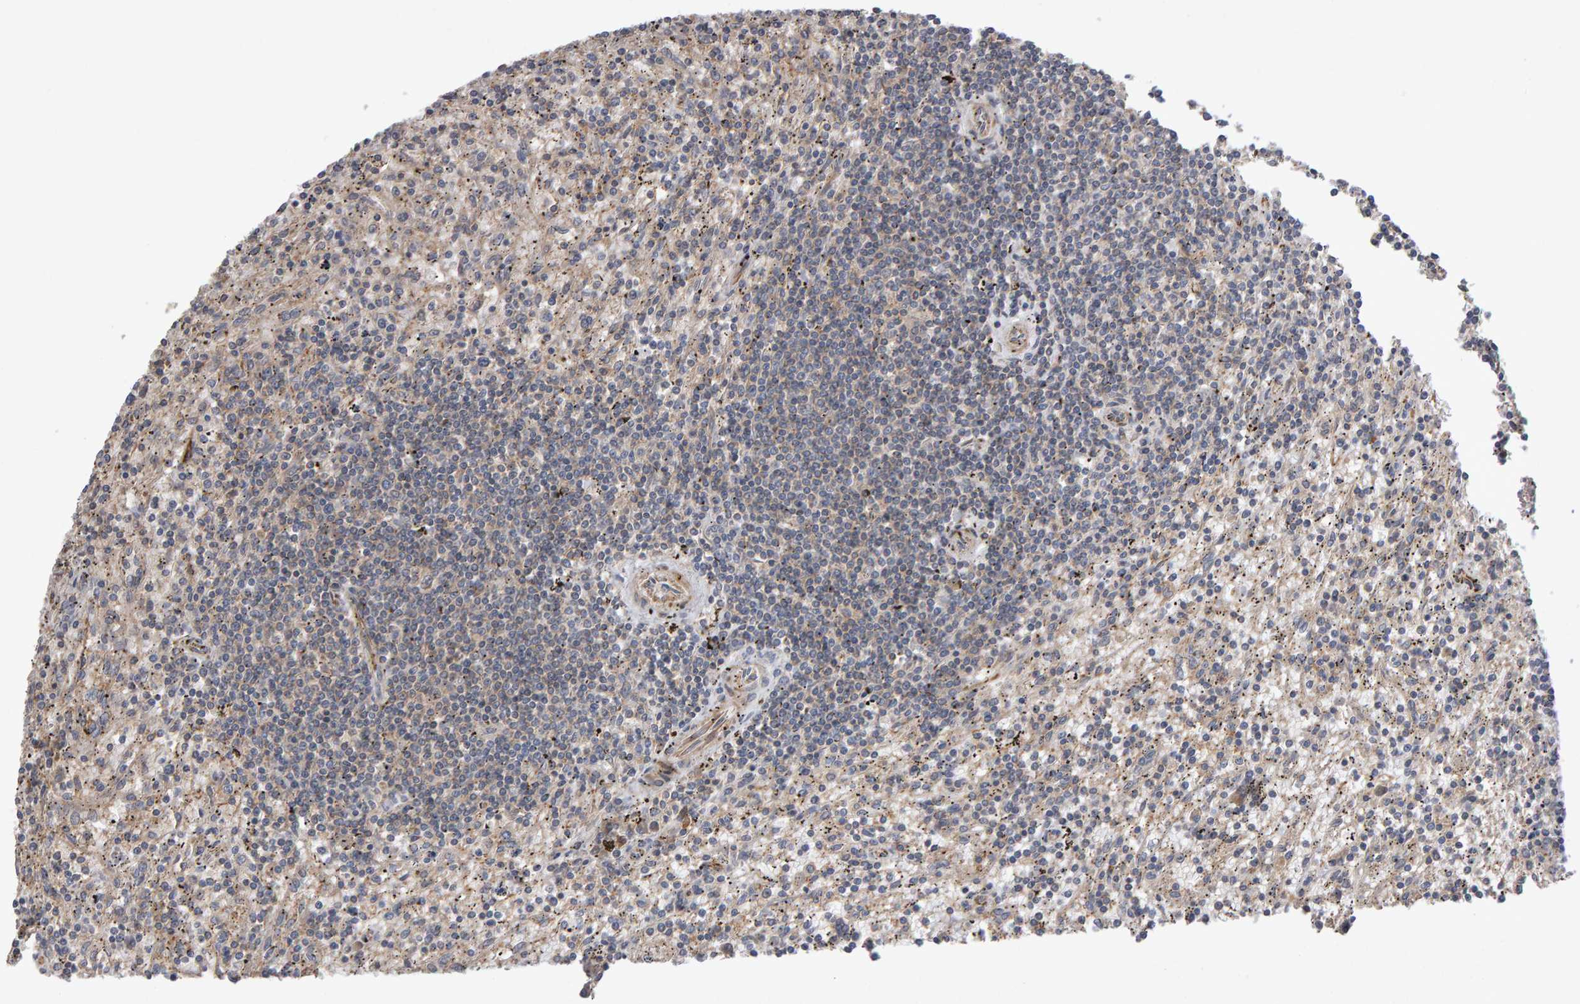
{"staining": {"intensity": "weak", "quantity": "<25%", "location": "cytoplasmic/membranous"}, "tissue": "lymphoma", "cell_type": "Tumor cells", "image_type": "cancer", "snomed": [{"axis": "morphology", "description": "Malignant lymphoma, non-Hodgkin's type, Low grade"}, {"axis": "topography", "description": "Spleen"}], "caption": "DAB immunohistochemical staining of human lymphoma demonstrates no significant expression in tumor cells.", "gene": "PGS1", "patient": {"sex": "male", "age": 76}}